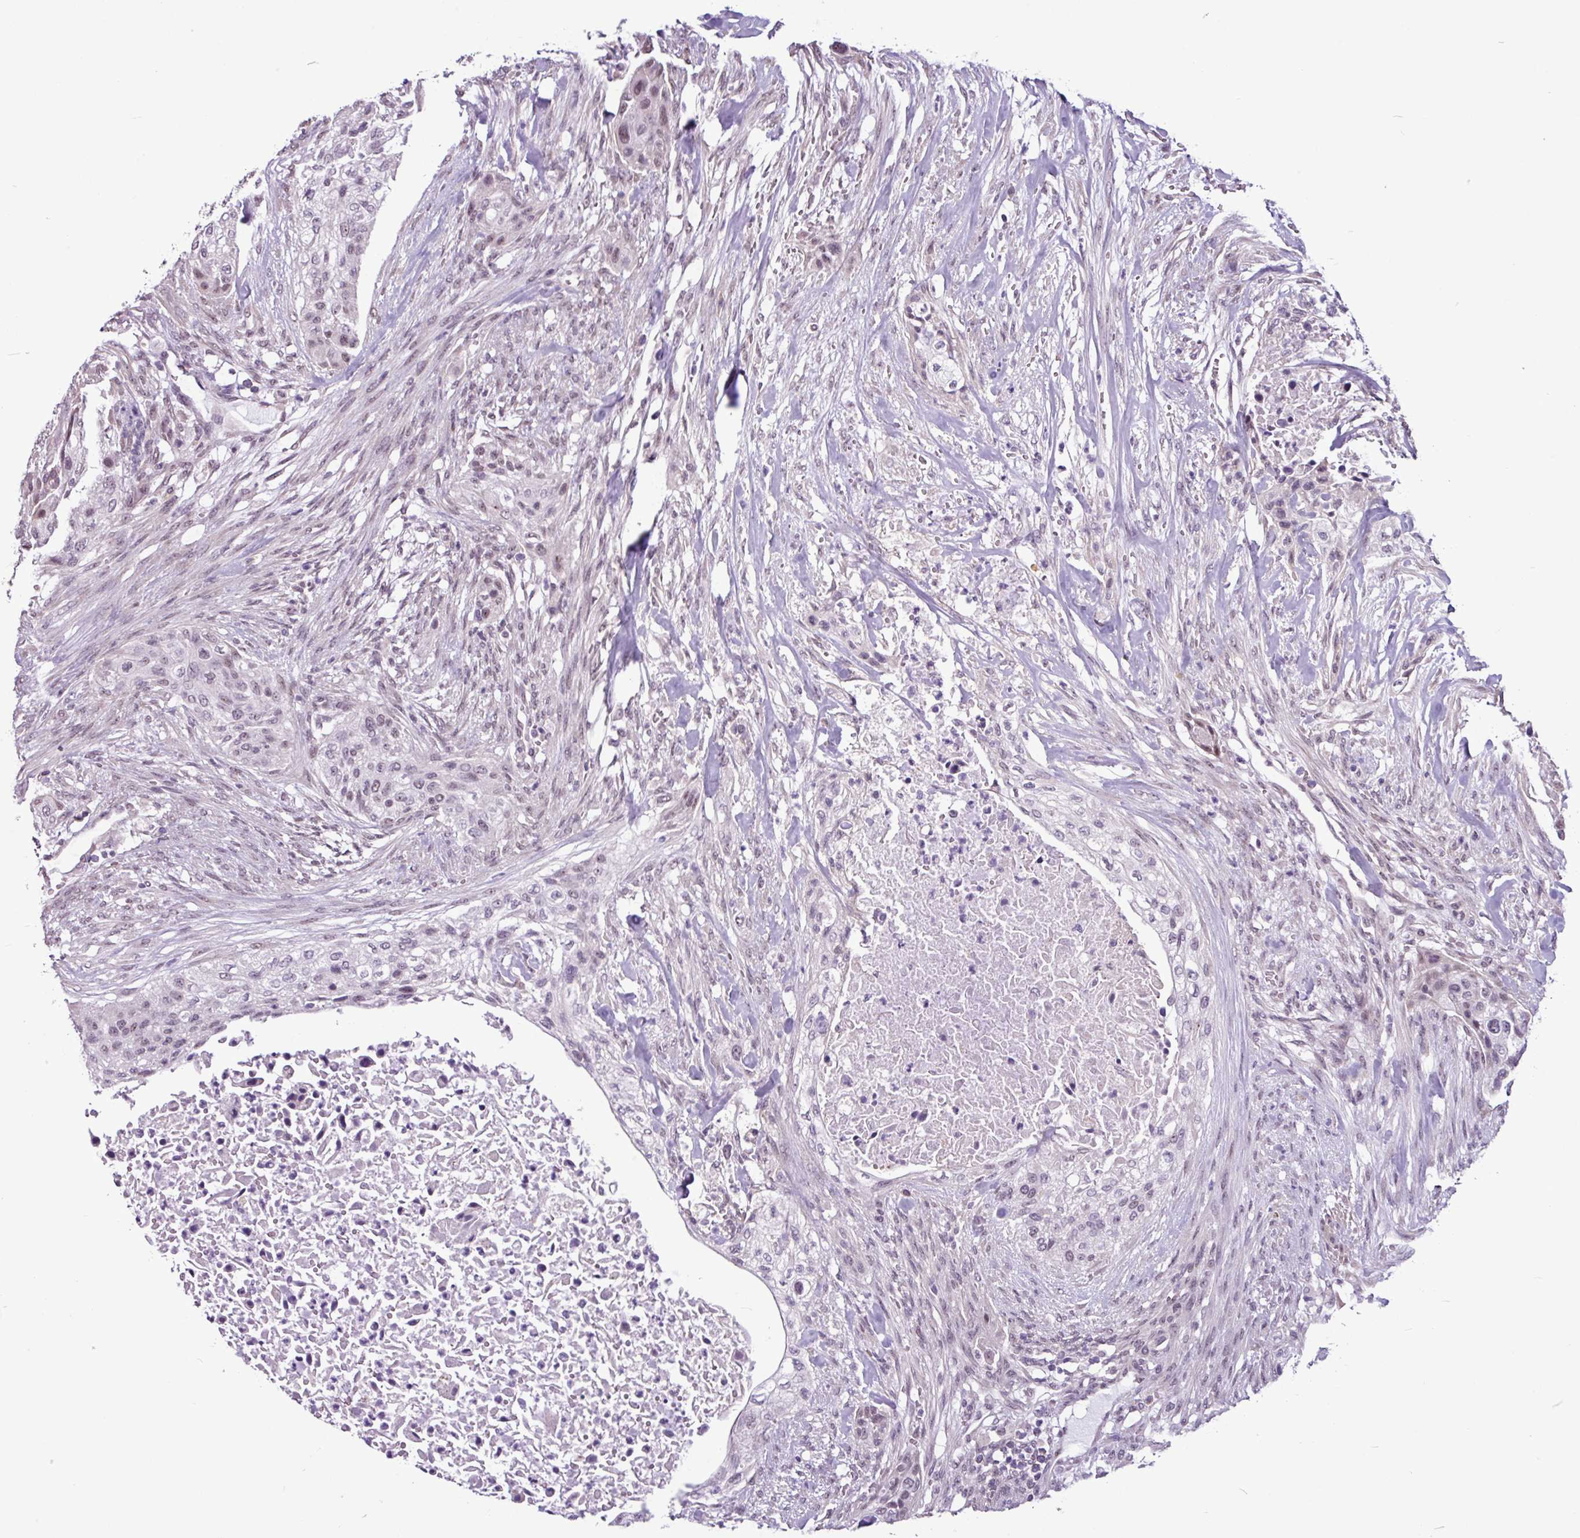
{"staining": {"intensity": "weak", "quantity": ">75%", "location": "nuclear"}, "tissue": "urothelial cancer", "cell_type": "Tumor cells", "image_type": "cancer", "snomed": [{"axis": "morphology", "description": "Urothelial carcinoma, High grade"}, {"axis": "topography", "description": "Urinary bladder"}], "caption": "High-magnification brightfield microscopy of high-grade urothelial carcinoma stained with DAB (brown) and counterstained with hematoxylin (blue). tumor cells exhibit weak nuclear positivity is seen in about>75% of cells.", "gene": "UTP18", "patient": {"sex": "male", "age": 35}}